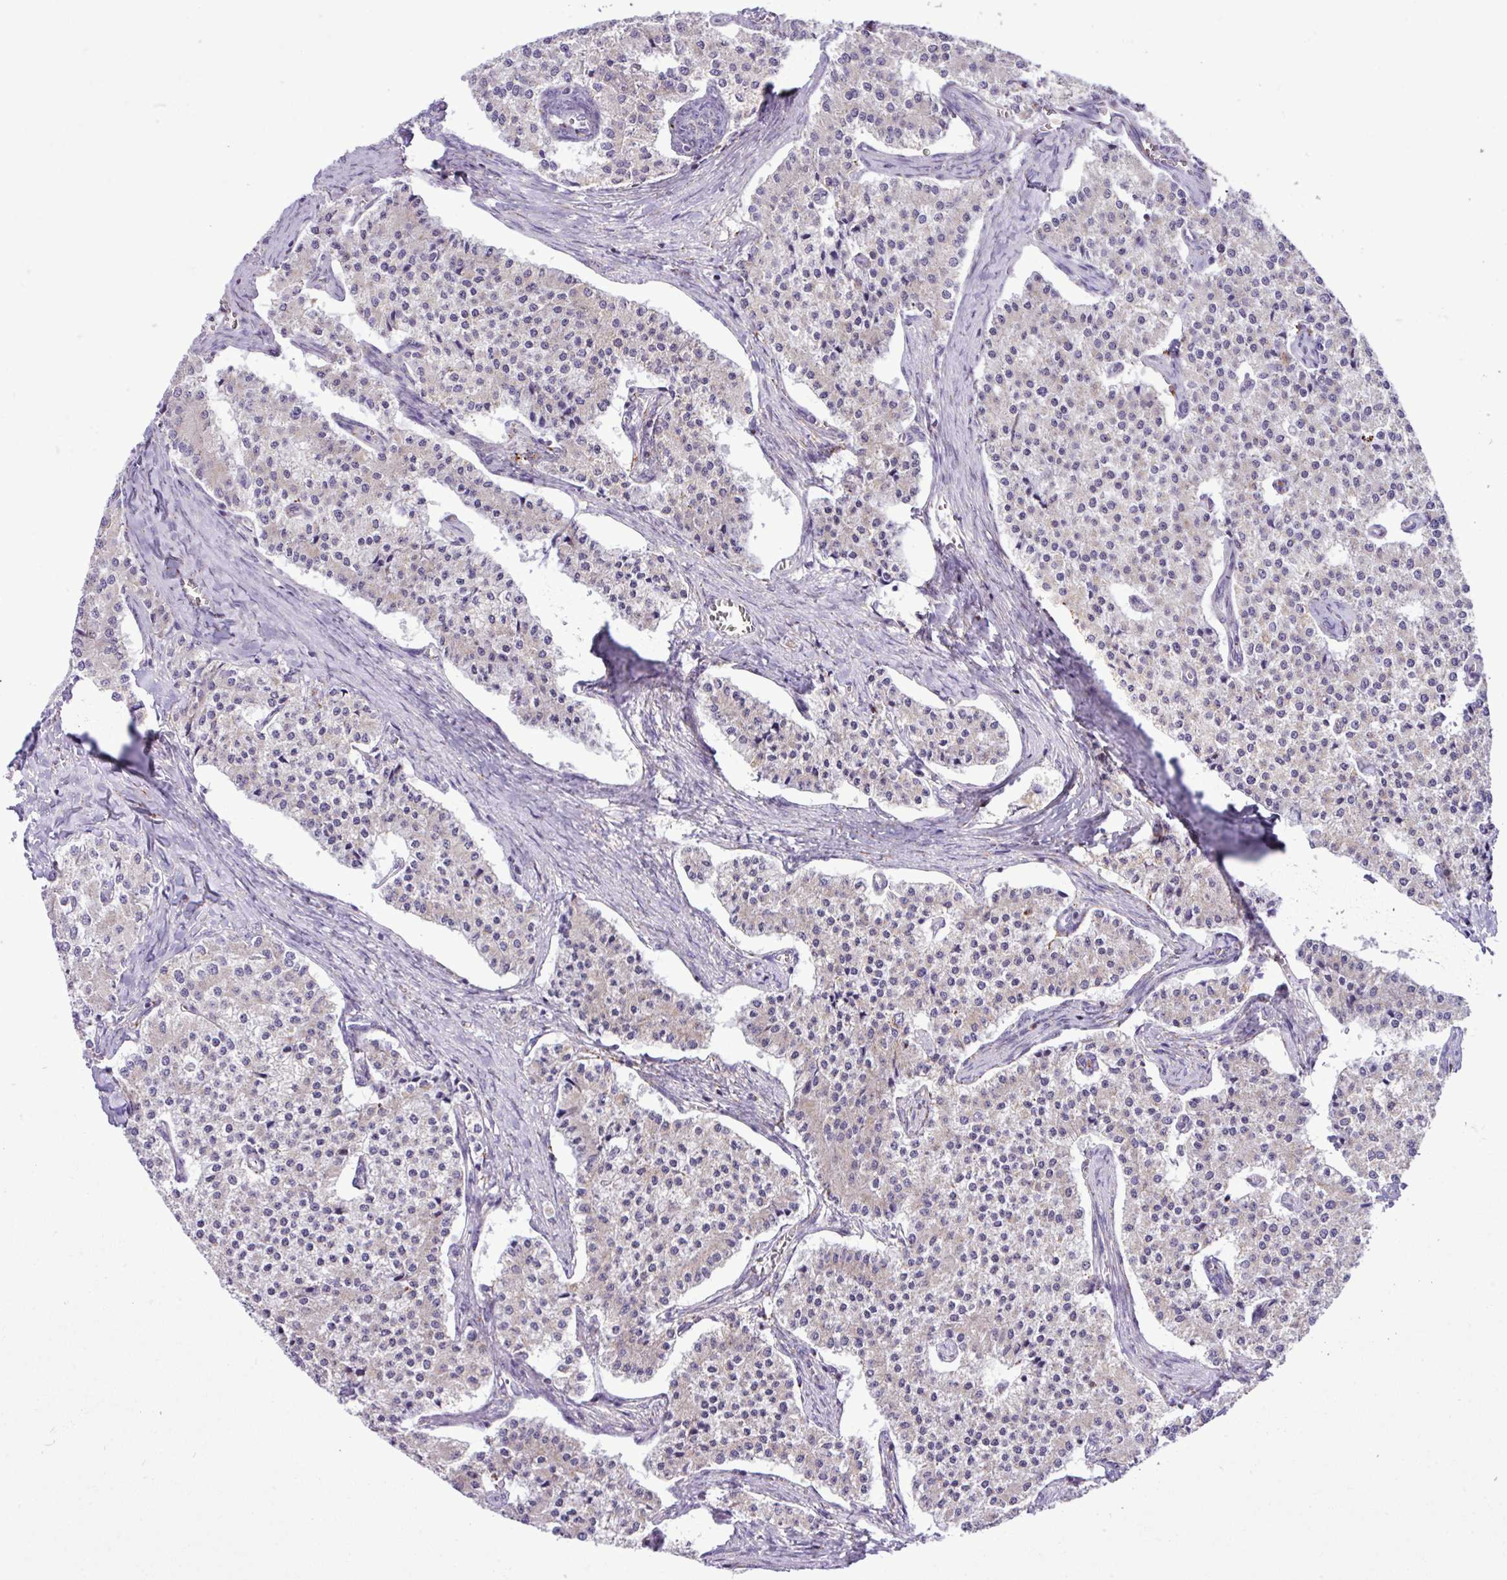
{"staining": {"intensity": "negative", "quantity": "none", "location": "none"}, "tissue": "carcinoid", "cell_type": "Tumor cells", "image_type": "cancer", "snomed": [{"axis": "morphology", "description": "Carcinoid, malignant, NOS"}, {"axis": "topography", "description": "Colon"}], "caption": "Histopathology image shows no significant protein positivity in tumor cells of malignant carcinoid.", "gene": "SGPP1", "patient": {"sex": "female", "age": 52}}